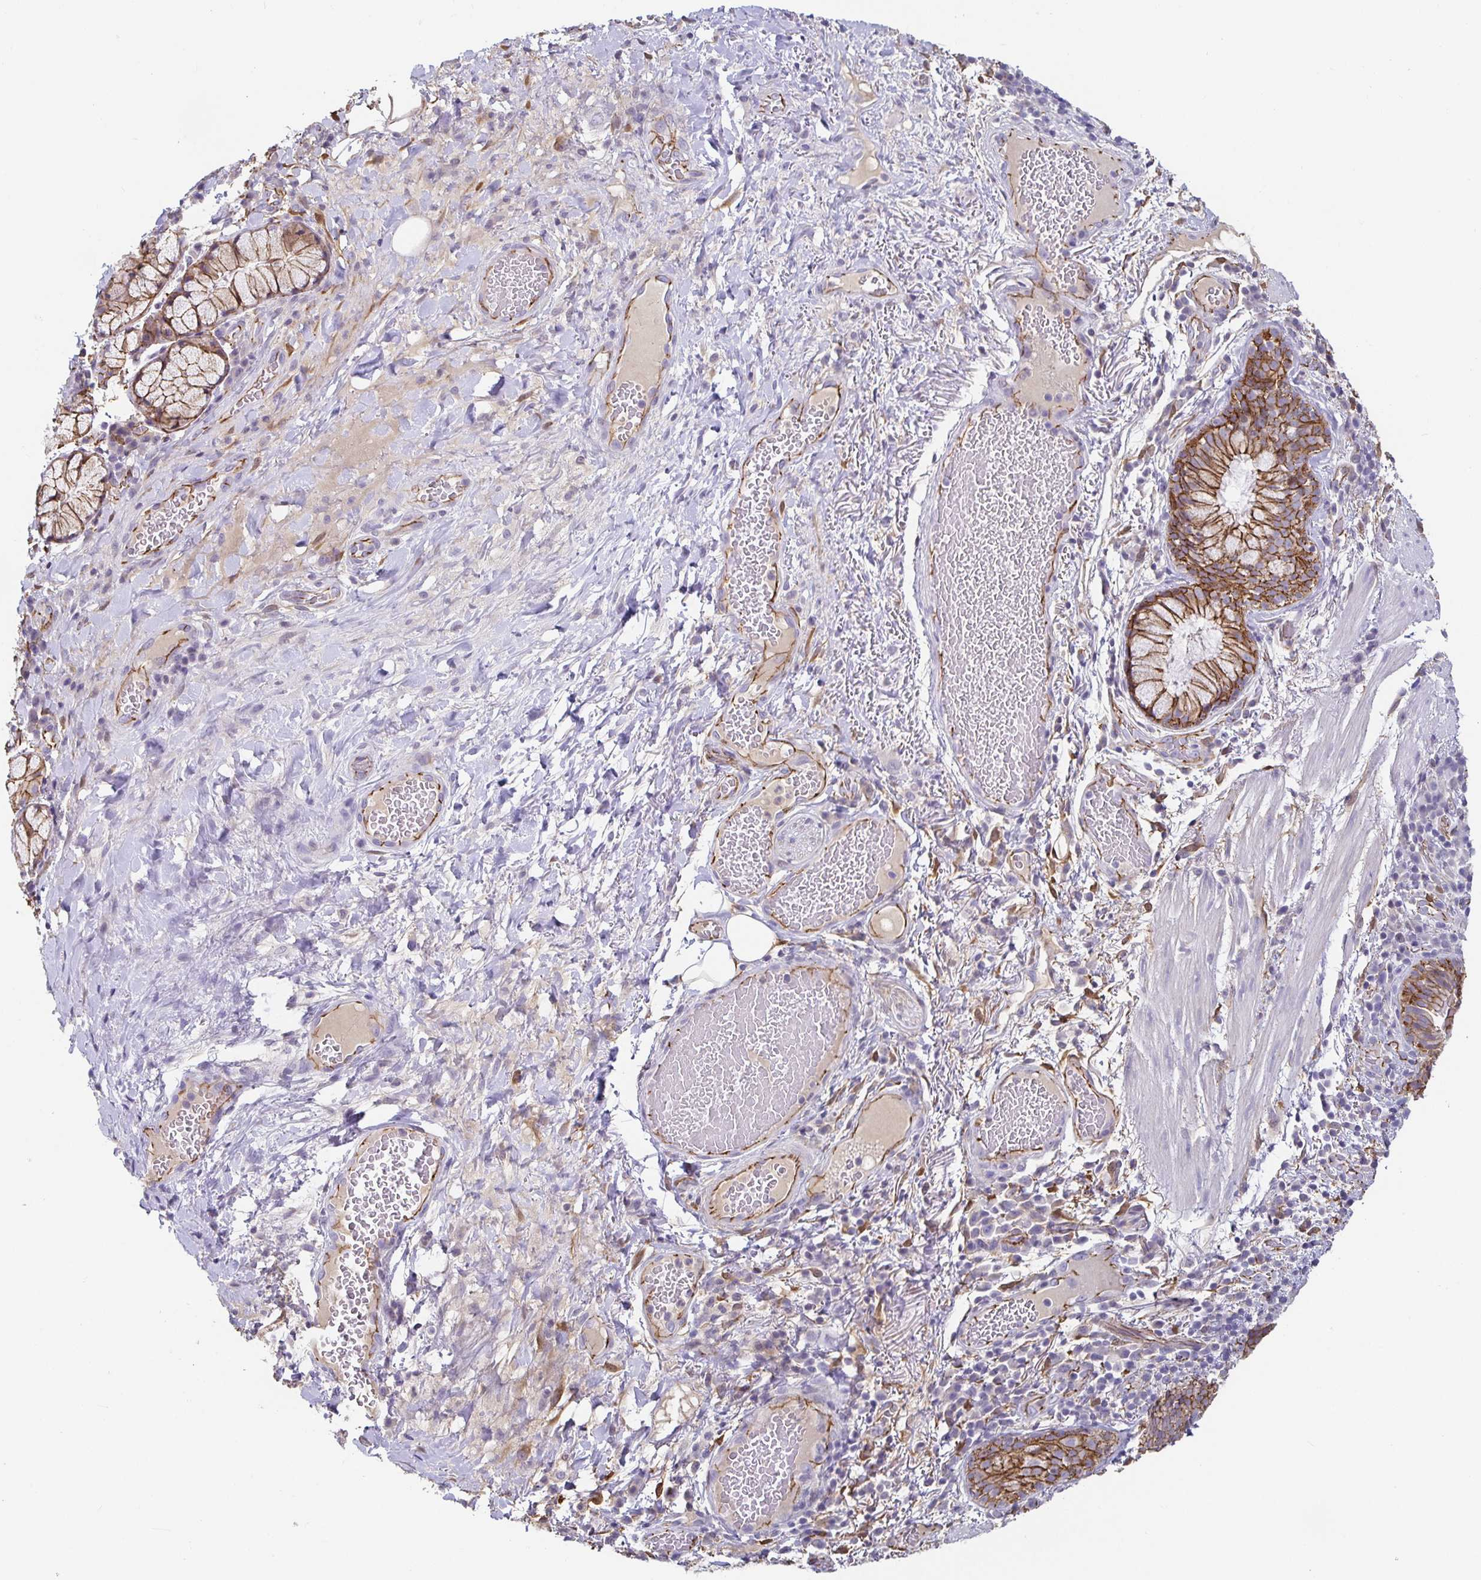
{"staining": {"intensity": "moderate", "quantity": ">75%", "location": "cytoplasmic/membranous"}, "tissue": "bronchus", "cell_type": "Respiratory epithelial cells", "image_type": "normal", "snomed": [{"axis": "morphology", "description": "Normal tissue, NOS"}, {"axis": "topography", "description": "Lymph node"}, {"axis": "topography", "description": "Bronchus"}], "caption": "The photomicrograph demonstrates a brown stain indicating the presence of a protein in the cytoplasmic/membranous of respiratory epithelial cells in bronchus. The protein of interest is stained brown, and the nuclei are stained in blue (DAB (3,3'-diaminobenzidine) IHC with brightfield microscopy, high magnification).", "gene": "PIWIL3", "patient": {"sex": "male", "age": 56}}